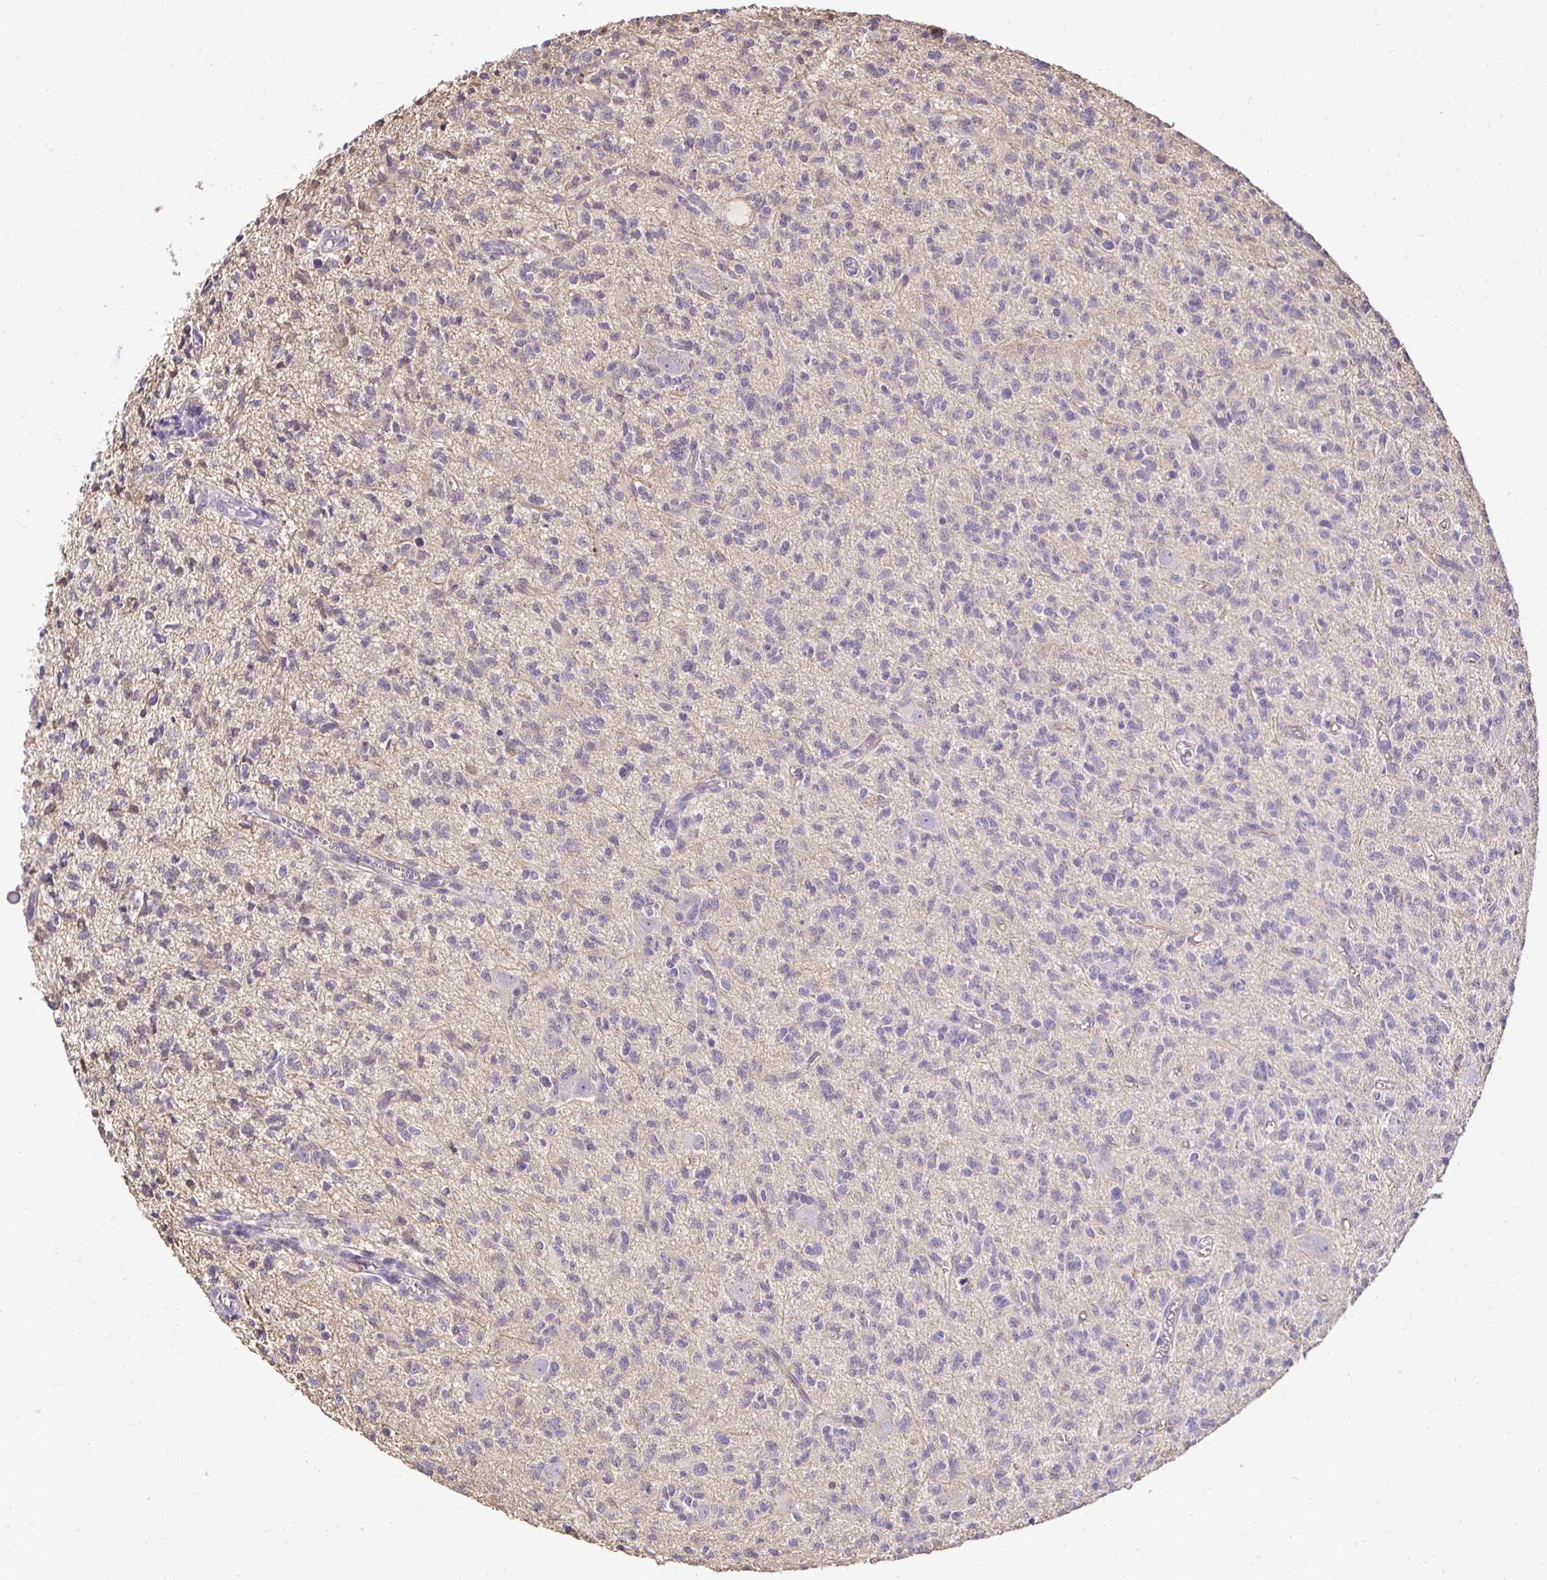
{"staining": {"intensity": "negative", "quantity": "none", "location": "none"}, "tissue": "glioma", "cell_type": "Tumor cells", "image_type": "cancer", "snomed": [{"axis": "morphology", "description": "Glioma, malignant, Low grade"}, {"axis": "topography", "description": "Brain"}], "caption": "This is a micrograph of IHC staining of glioma, which shows no expression in tumor cells.", "gene": "SLC9A1", "patient": {"sex": "male", "age": 64}}